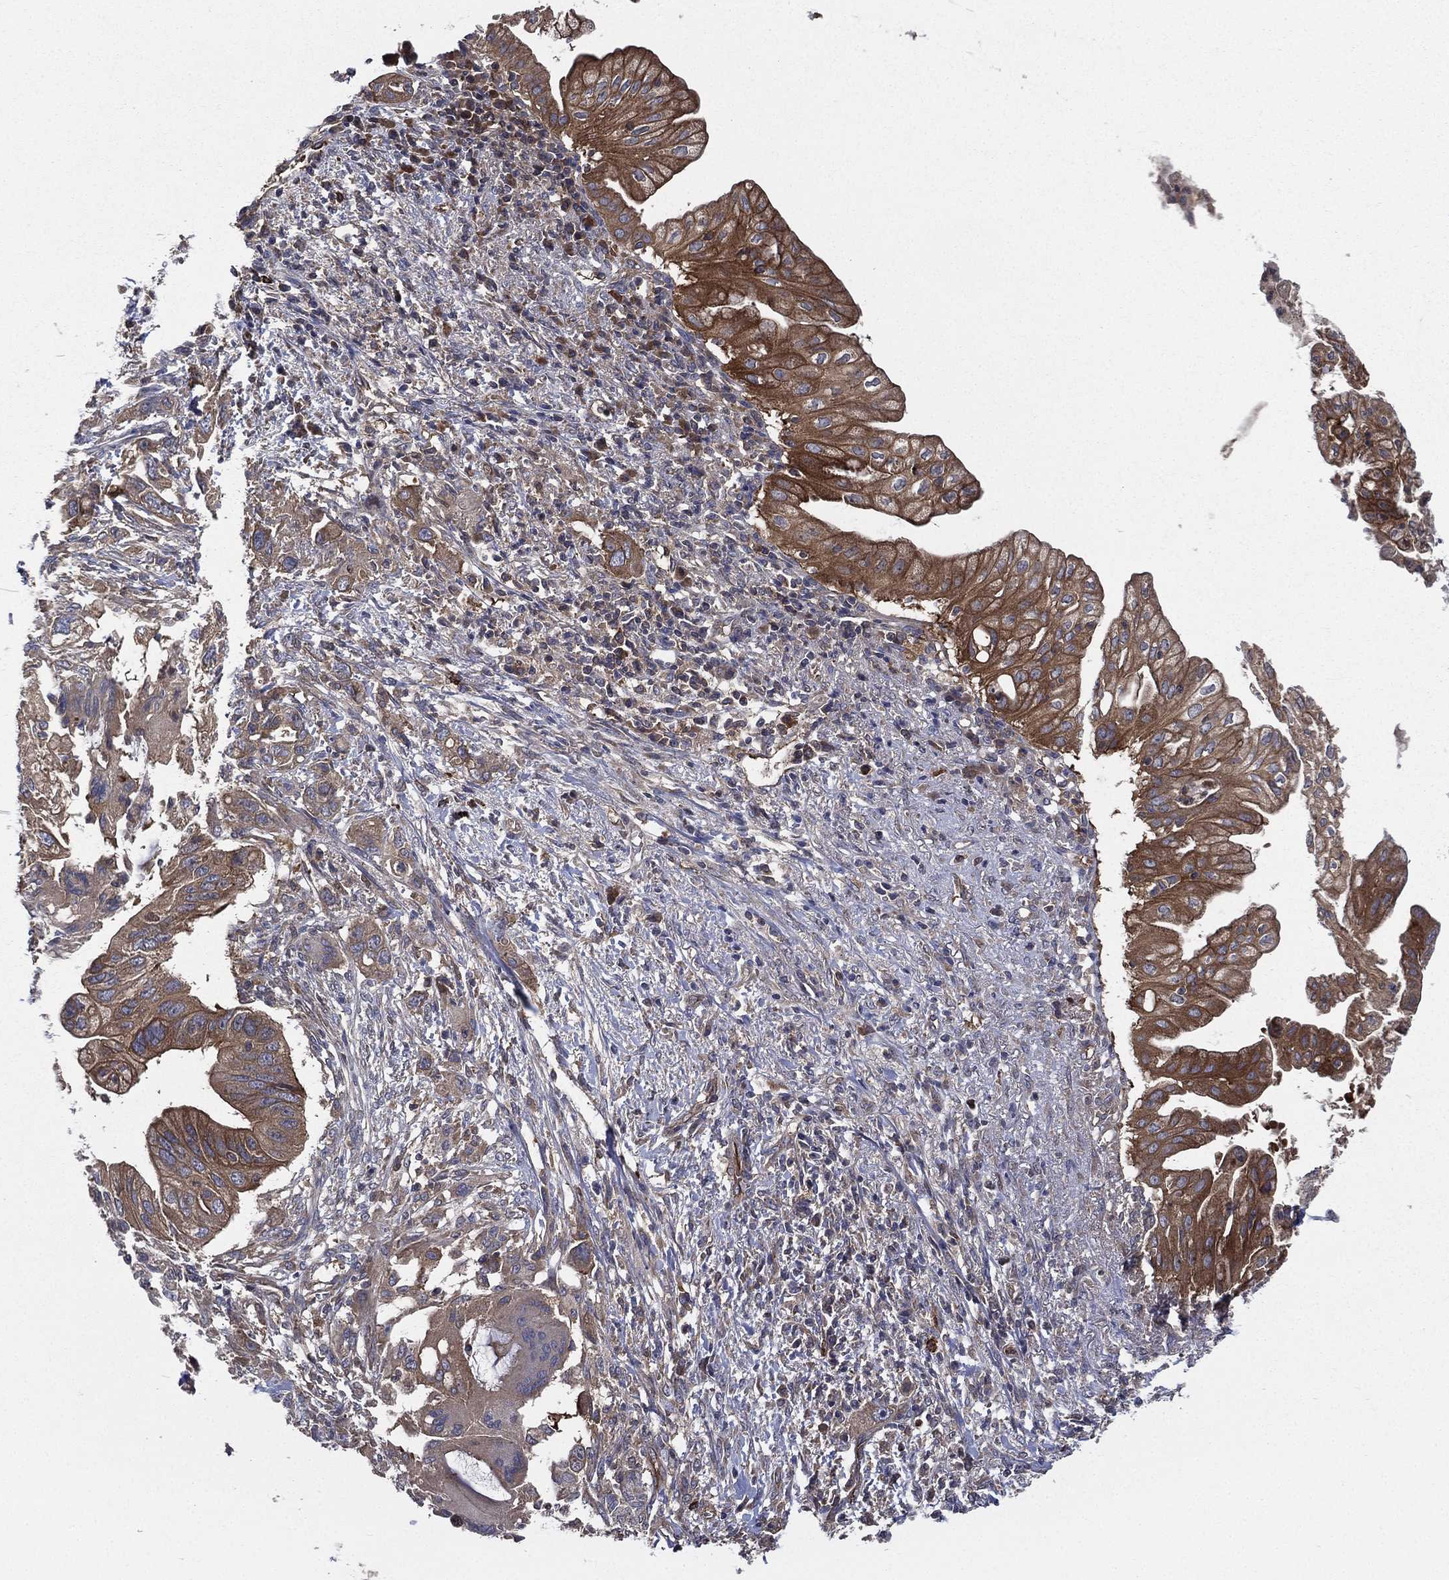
{"staining": {"intensity": "strong", "quantity": "25%-75%", "location": "cytoplasmic/membranous"}, "tissue": "pancreatic cancer", "cell_type": "Tumor cells", "image_type": "cancer", "snomed": [{"axis": "morphology", "description": "Adenocarcinoma, NOS"}, {"axis": "topography", "description": "Pancreas"}], "caption": "Human pancreatic cancer (adenocarcinoma) stained with a protein marker displays strong staining in tumor cells.", "gene": "SMPD3", "patient": {"sex": "female", "age": 72}}